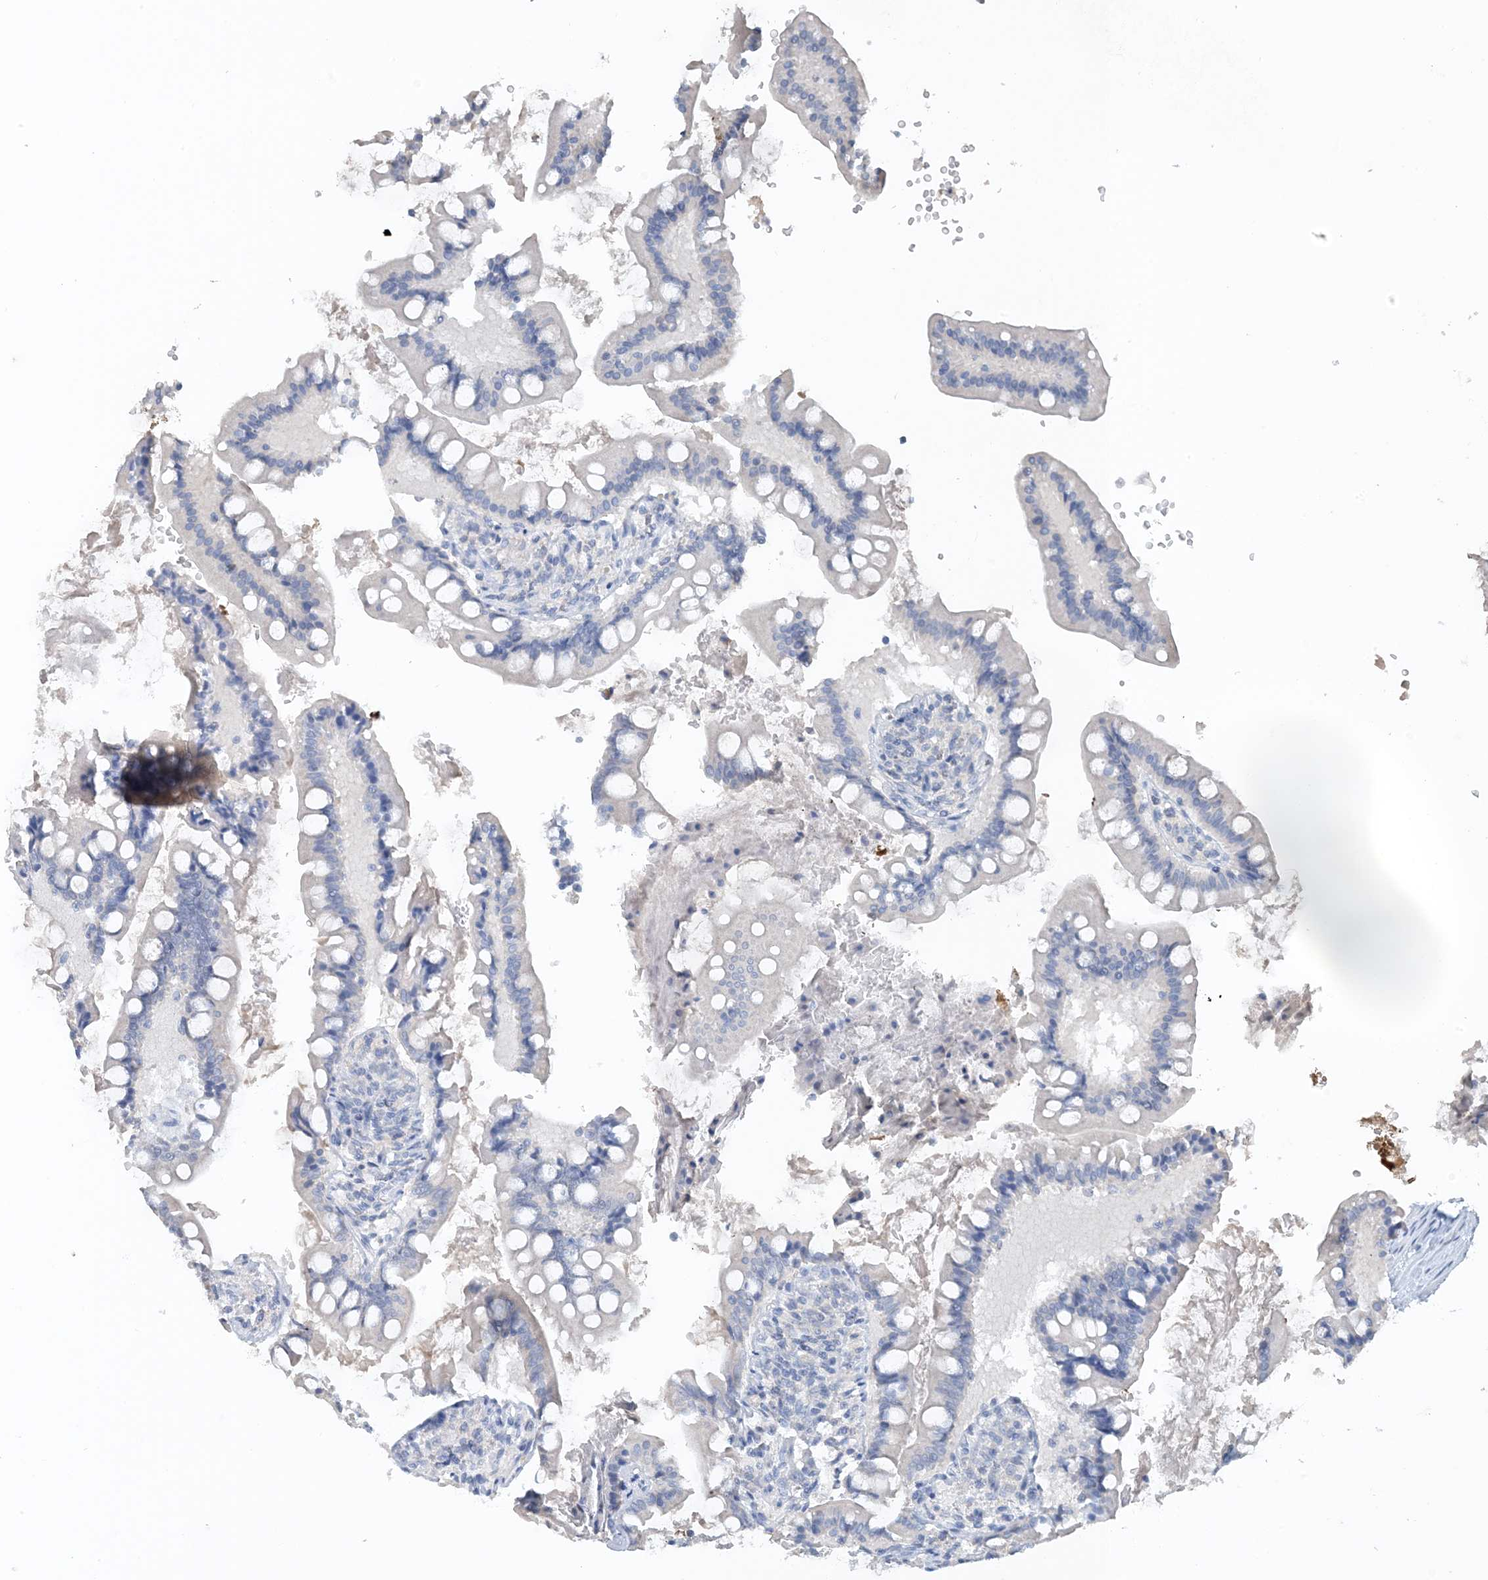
{"staining": {"intensity": "negative", "quantity": "none", "location": "none"}, "tissue": "small intestine", "cell_type": "Glandular cells", "image_type": "normal", "snomed": [{"axis": "morphology", "description": "Normal tissue, NOS"}, {"axis": "topography", "description": "Small intestine"}], "caption": "A high-resolution micrograph shows immunohistochemistry (IHC) staining of benign small intestine, which demonstrates no significant expression in glandular cells. Nuclei are stained in blue.", "gene": "CTRL", "patient": {"sex": "male", "age": 7}}